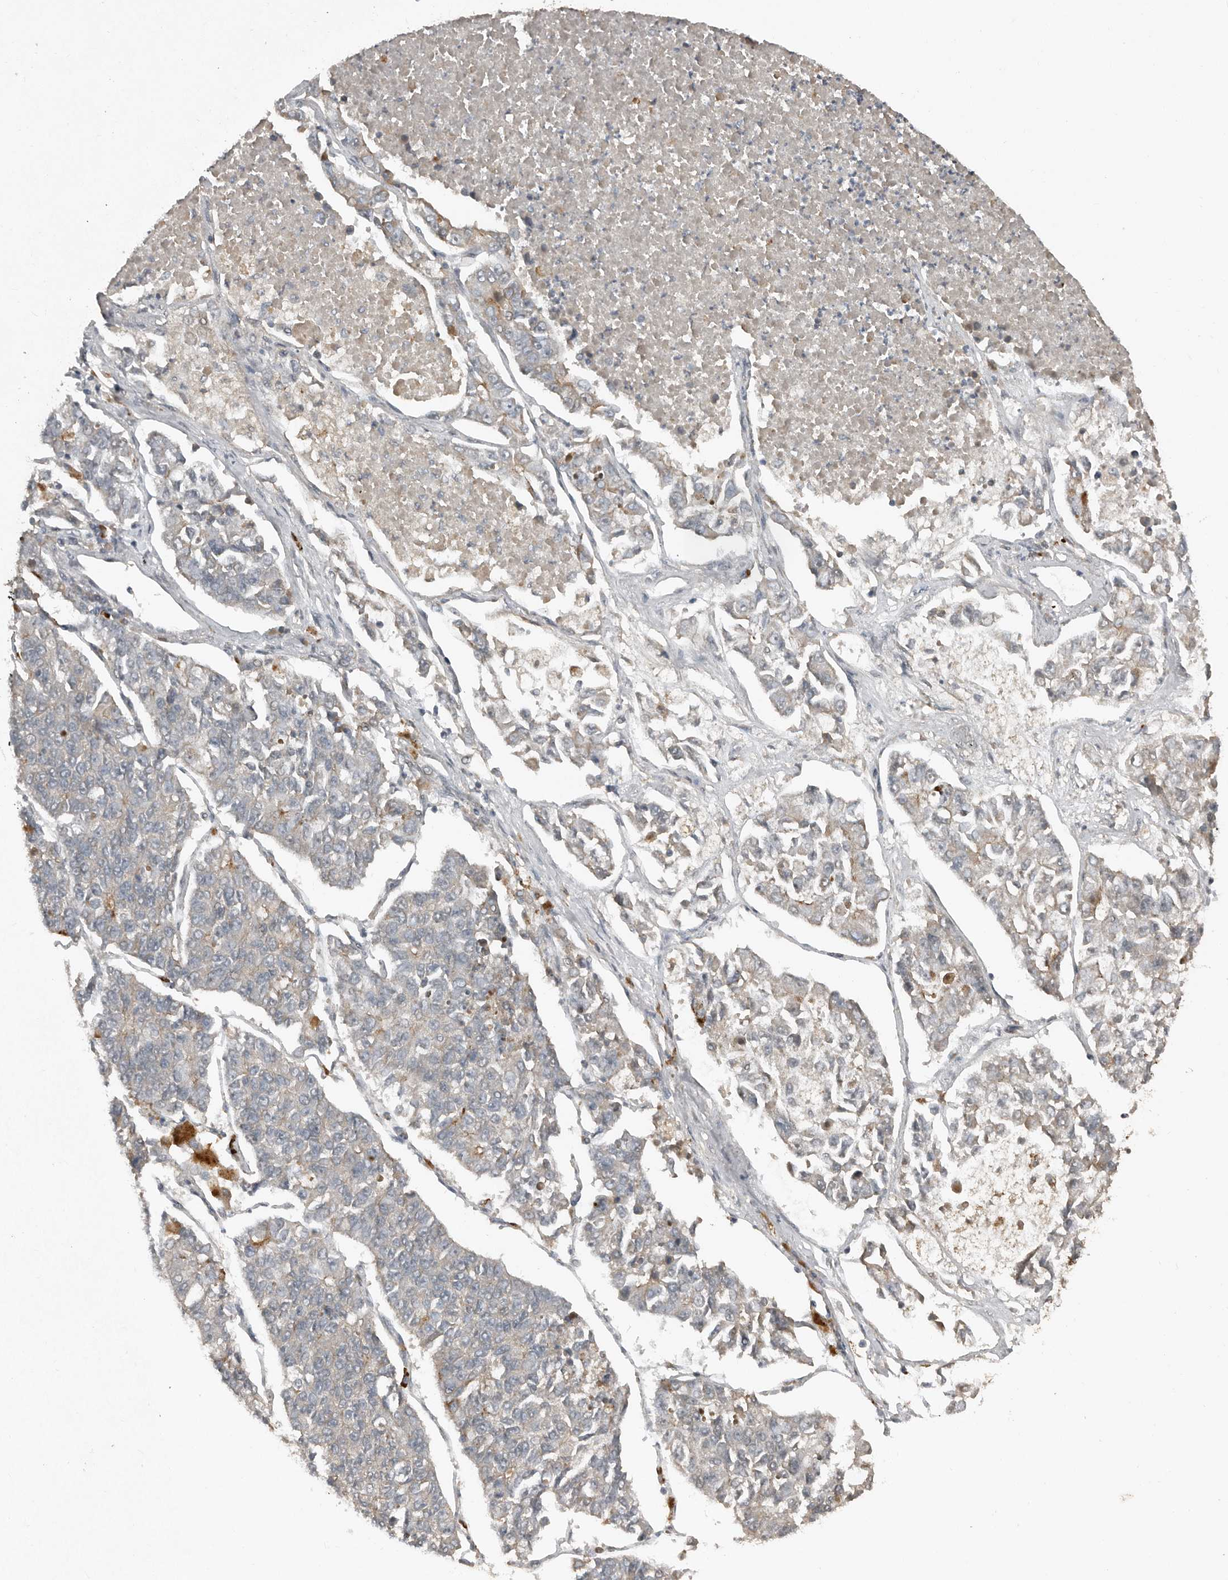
{"staining": {"intensity": "negative", "quantity": "none", "location": "none"}, "tissue": "lung cancer", "cell_type": "Tumor cells", "image_type": "cancer", "snomed": [{"axis": "morphology", "description": "Adenocarcinoma, NOS"}, {"axis": "topography", "description": "Lung"}], "caption": "Lung cancer (adenocarcinoma) stained for a protein using immunohistochemistry (IHC) demonstrates no positivity tumor cells.", "gene": "TEAD3", "patient": {"sex": "male", "age": 49}}